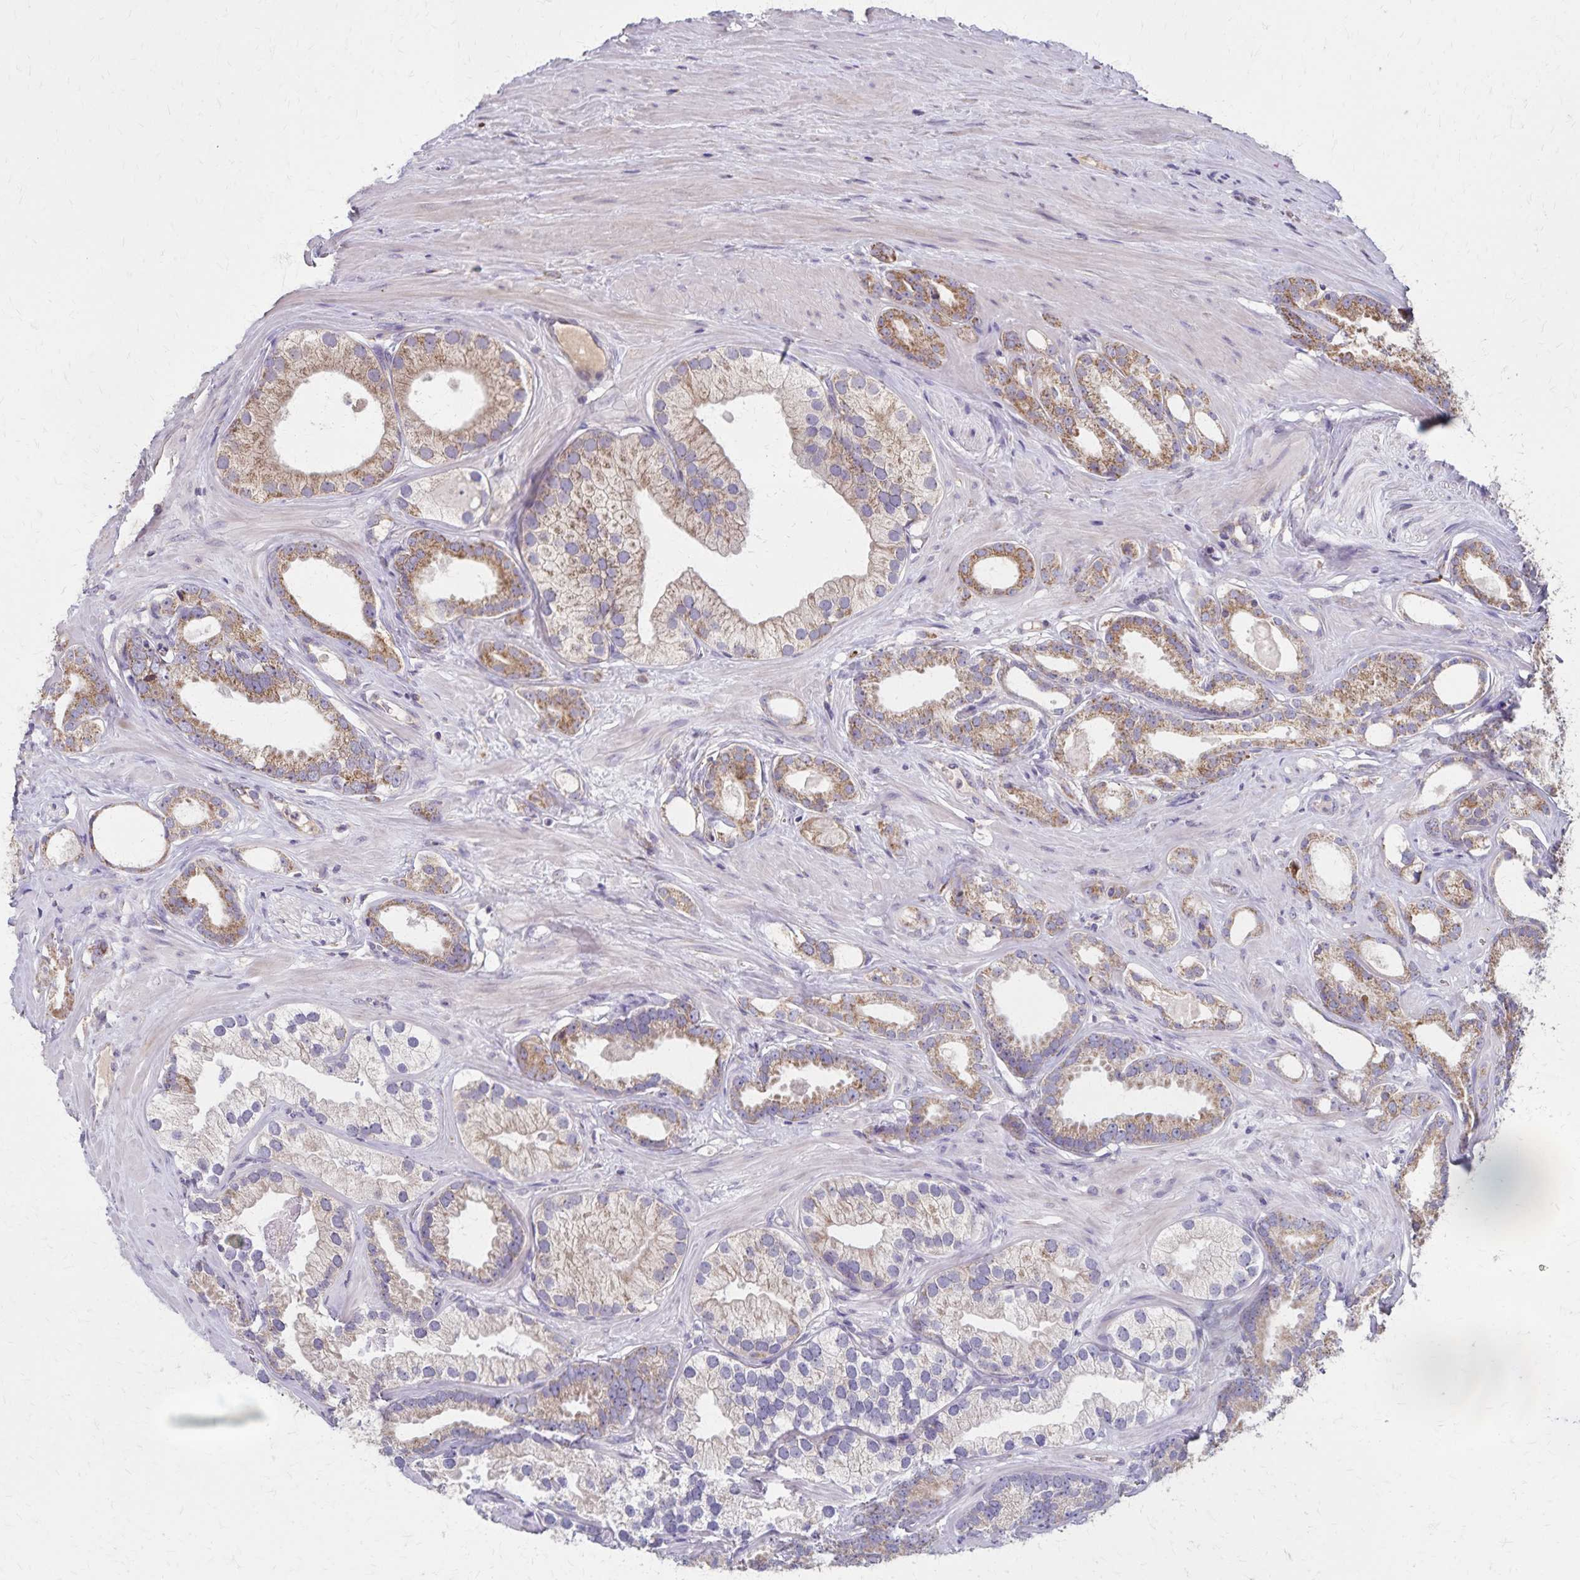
{"staining": {"intensity": "moderate", "quantity": ">75%", "location": "cytoplasmic/membranous"}, "tissue": "prostate cancer", "cell_type": "Tumor cells", "image_type": "cancer", "snomed": [{"axis": "morphology", "description": "Adenocarcinoma, Low grade"}, {"axis": "topography", "description": "Prostate"}], "caption": "Human prostate cancer (low-grade adenocarcinoma) stained with a protein marker shows moderate staining in tumor cells.", "gene": "RNF10", "patient": {"sex": "male", "age": 65}}